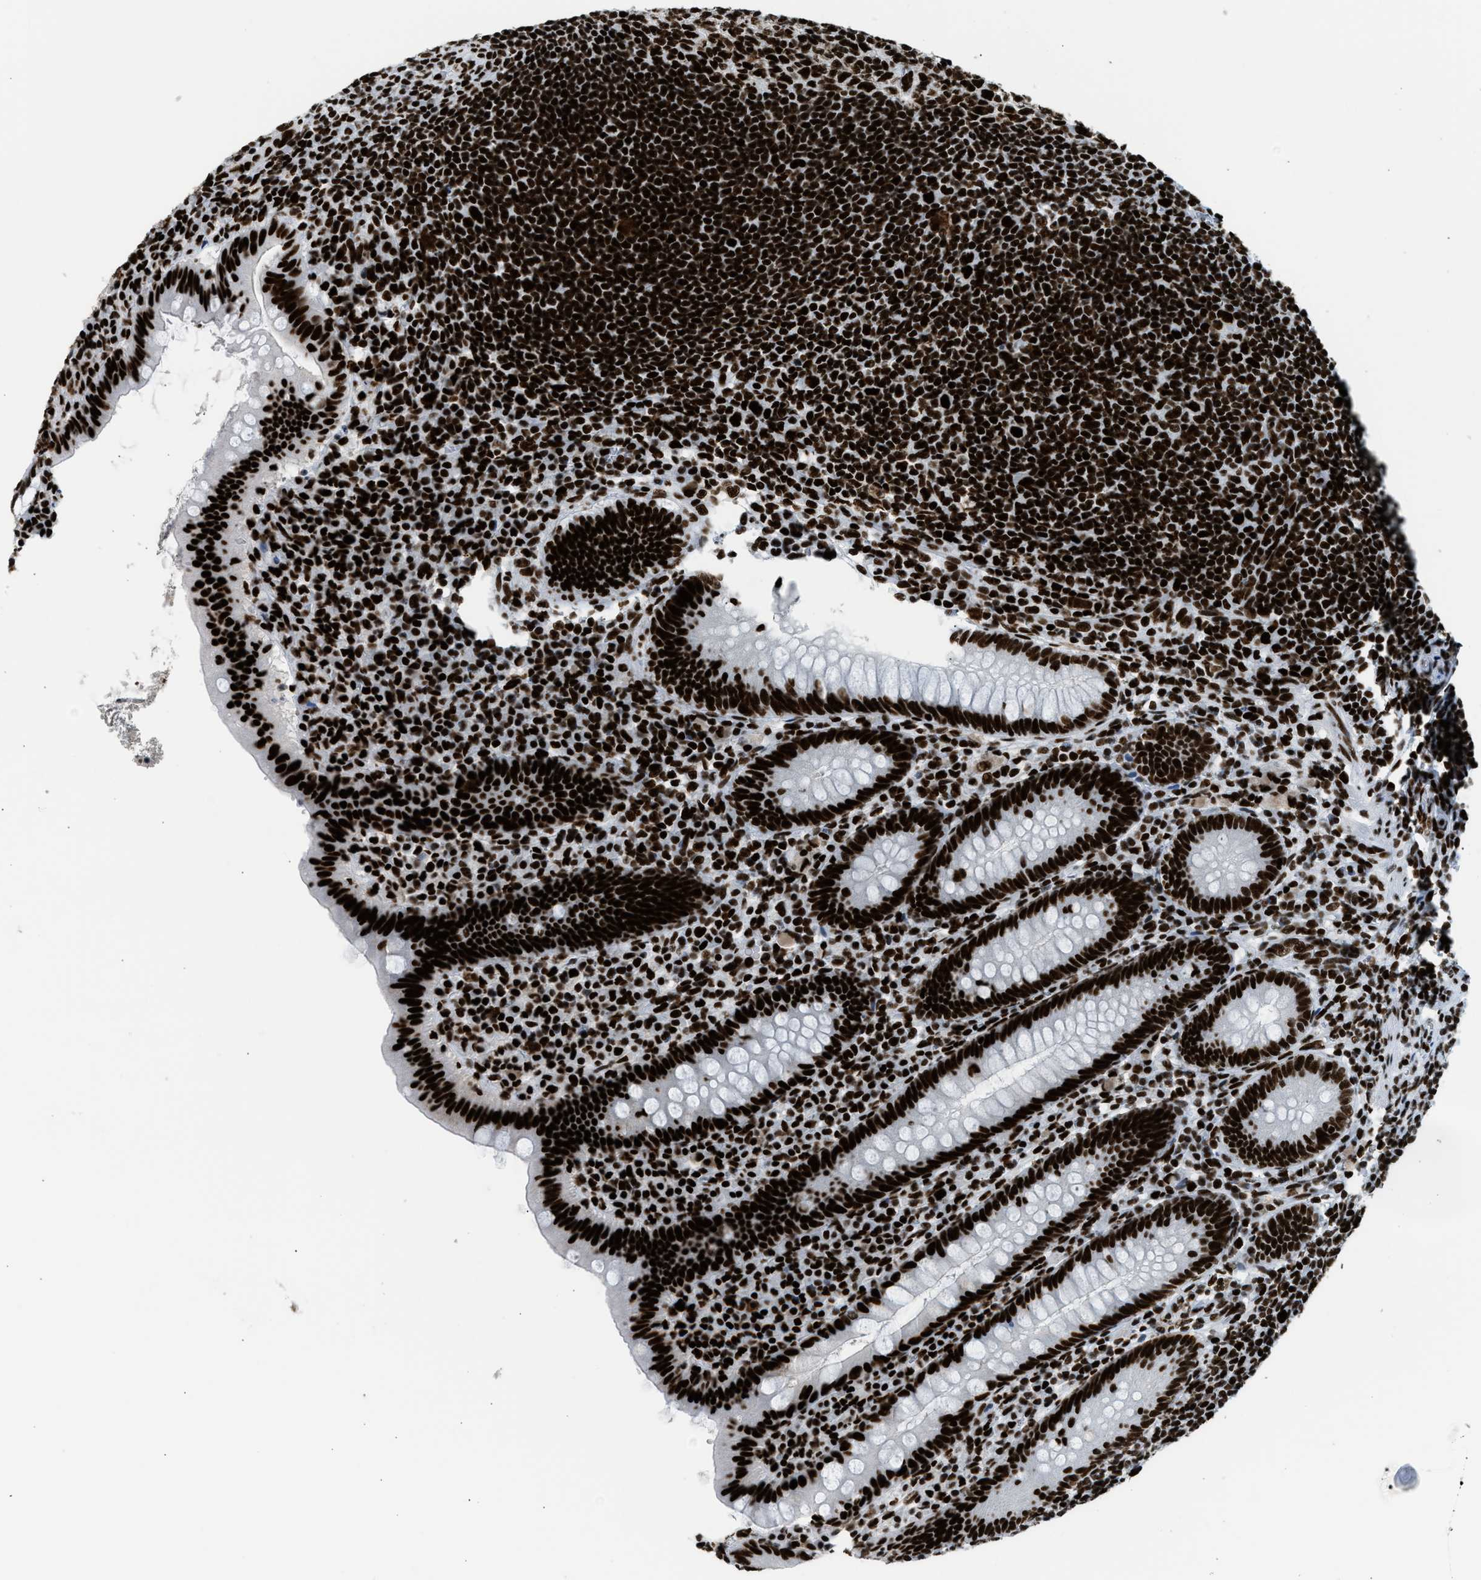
{"staining": {"intensity": "strong", "quantity": ">75%", "location": "nuclear"}, "tissue": "appendix", "cell_type": "Glandular cells", "image_type": "normal", "snomed": [{"axis": "morphology", "description": "Normal tissue, NOS"}, {"axis": "topography", "description": "Appendix"}], "caption": "This is an image of immunohistochemistry staining of benign appendix, which shows strong positivity in the nuclear of glandular cells.", "gene": "PIF1", "patient": {"sex": "male", "age": 56}}